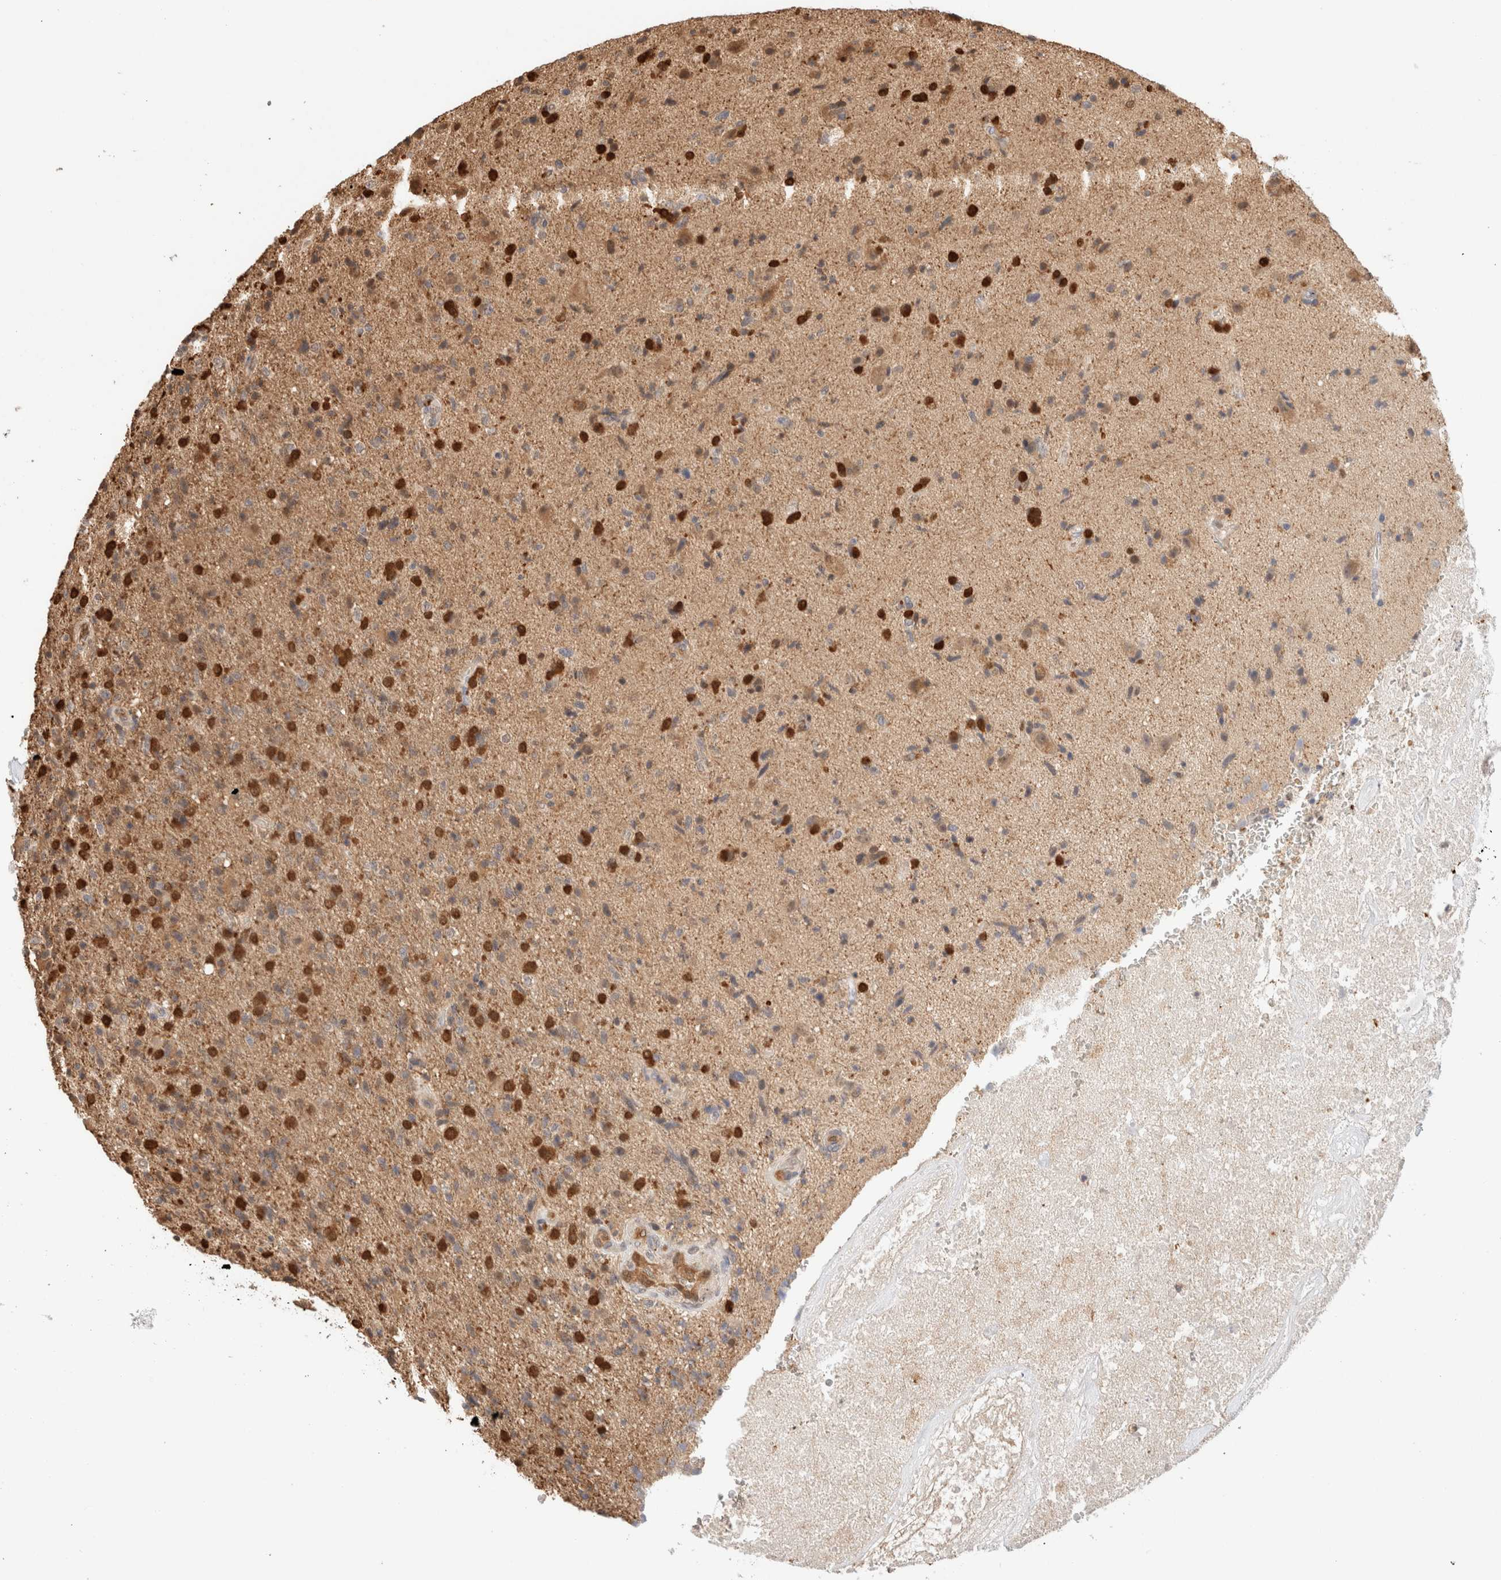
{"staining": {"intensity": "weak", "quantity": "<25%", "location": "cytoplasmic/membranous"}, "tissue": "glioma", "cell_type": "Tumor cells", "image_type": "cancer", "snomed": [{"axis": "morphology", "description": "Glioma, malignant, High grade"}, {"axis": "topography", "description": "Brain"}], "caption": "There is no significant positivity in tumor cells of malignant glioma (high-grade). (DAB (3,3'-diaminobenzidine) immunohistochemistry (IHC) visualized using brightfield microscopy, high magnification).", "gene": "CA13", "patient": {"sex": "male", "age": 72}}